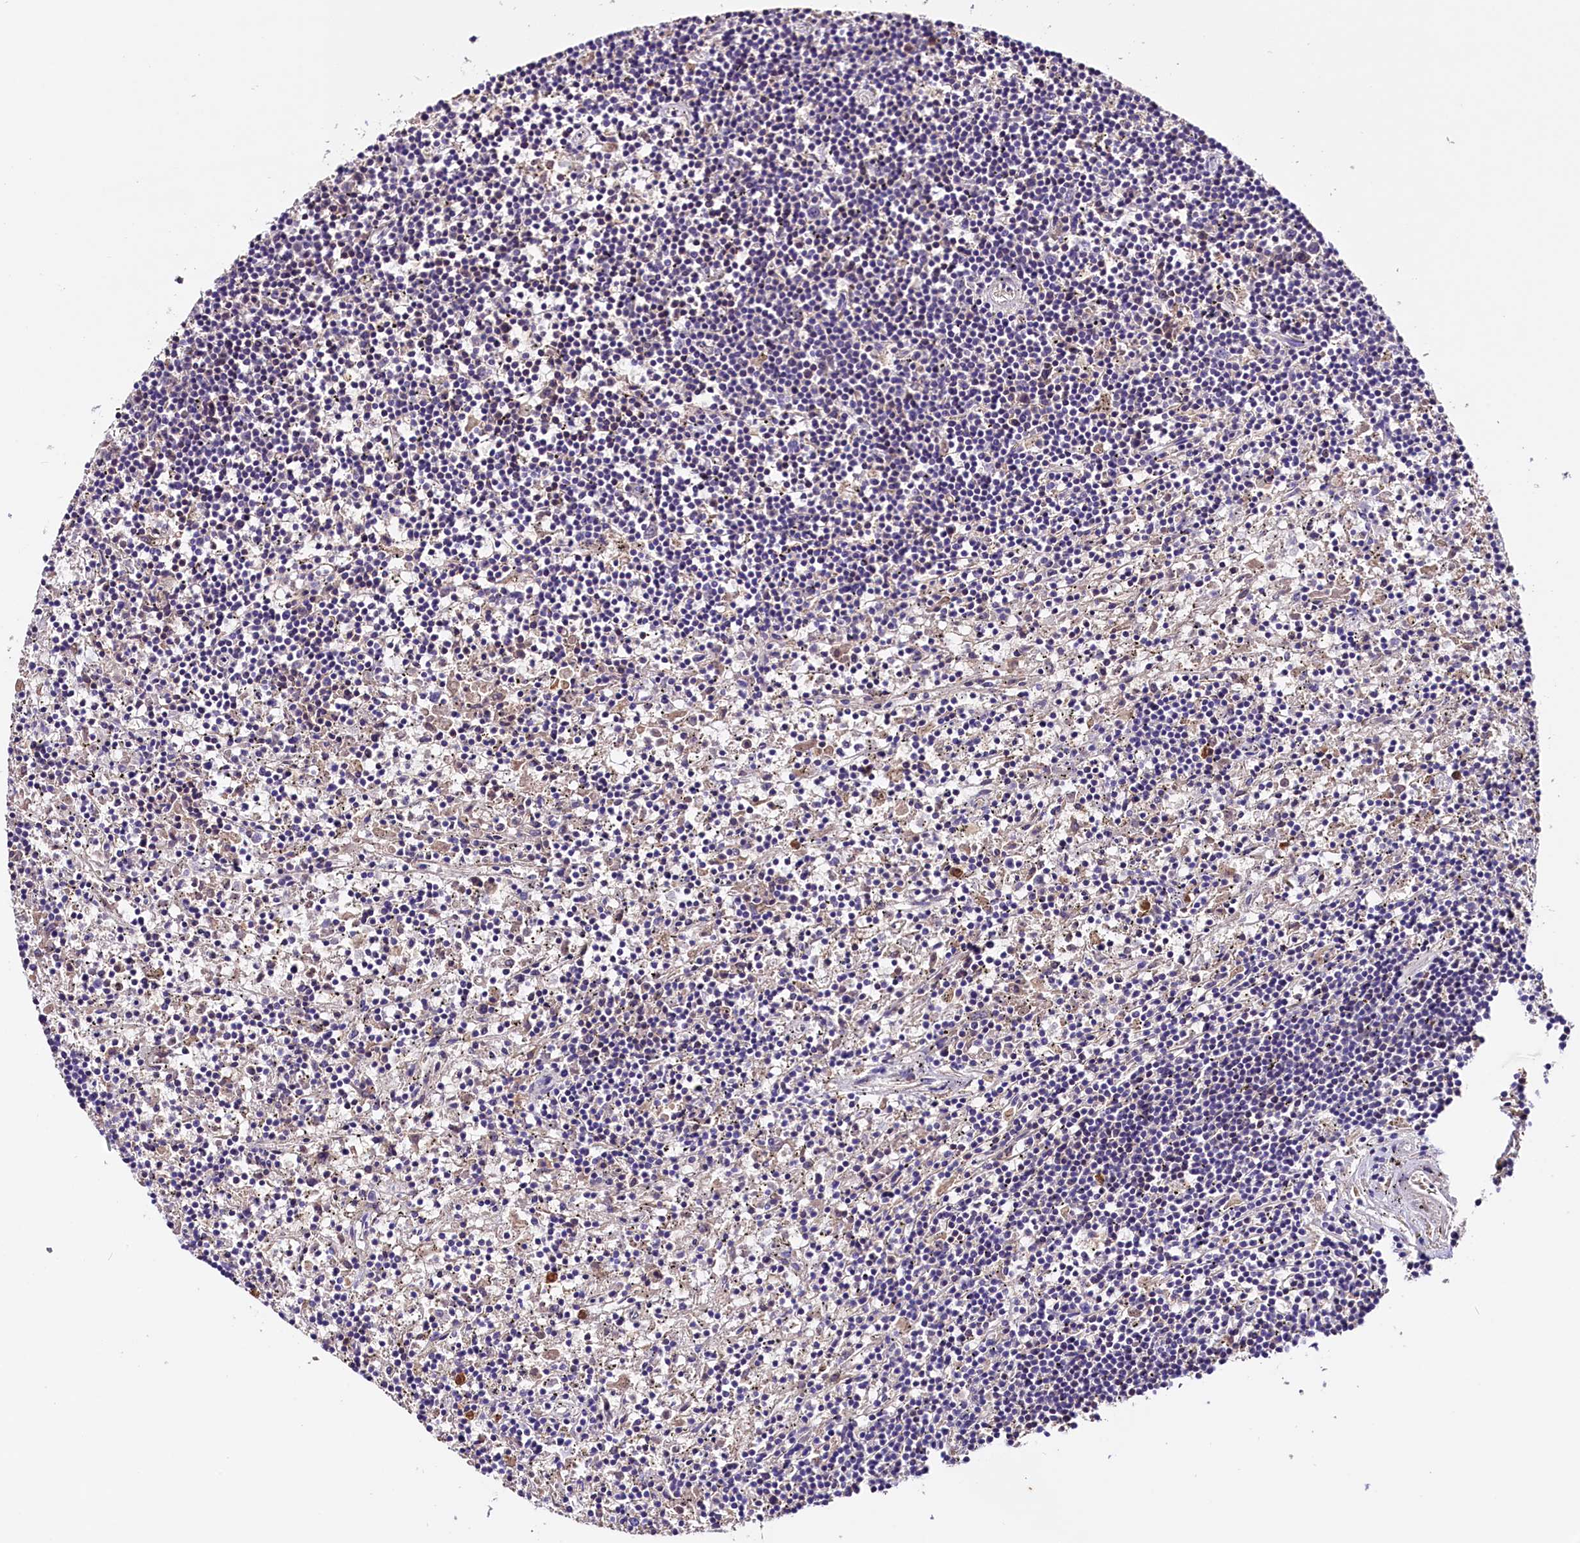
{"staining": {"intensity": "negative", "quantity": "none", "location": "none"}, "tissue": "lymphoma", "cell_type": "Tumor cells", "image_type": "cancer", "snomed": [{"axis": "morphology", "description": "Malignant lymphoma, non-Hodgkin's type, Low grade"}, {"axis": "topography", "description": "Spleen"}], "caption": "Protein analysis of lymphoma demonstrates no significant staining in tumor cells. Brightfield microscopy of immunohistochemistry (IHC) stained with DAB (brown) and hematoxylin (blue), captured at high magnification.", "gene": "SIX5", "patient": {"sex": "male", "age": 76}}